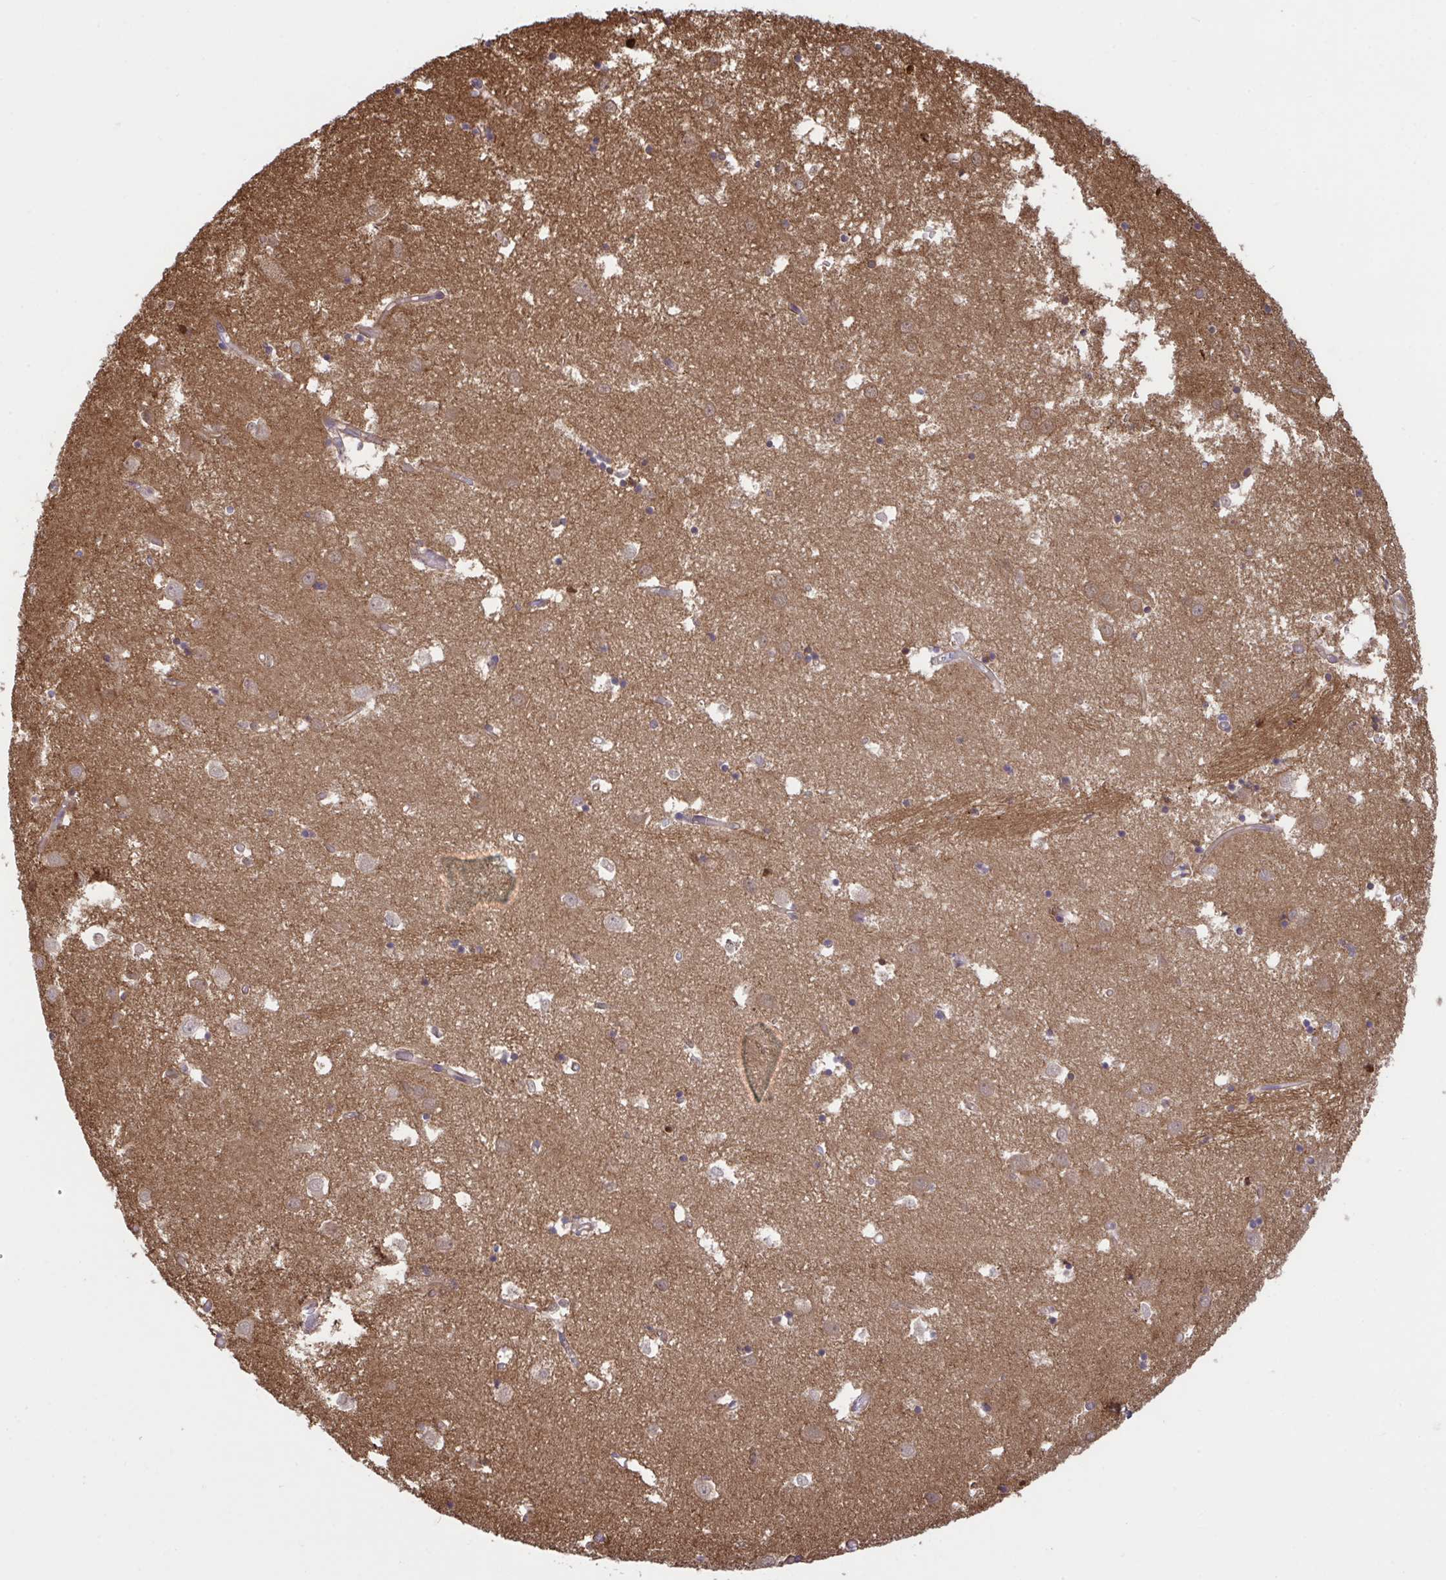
{"staining": {"intensity": "strong", "quantity": "<25%", "location": "cytoplasmic/membranous"}, "tissue": "caudate", "cell_type": "Glial cells", "image_type": "normal", "snomed": [{"axis": "morphology", "description": "Normal tissue, NOS"}, {"axis": "topography", "description": "Lateral ventricle wall"}], "caption": "Brown immunohistochemical staining in unremarkable caudate exhibits strong cytoplasmic/membranous staining in about <25% of glial cells. (IHC, brightfield microscopy, high magnification).", "gene": "PRRT4", "patient": {"sex": "male", "age": 70}}